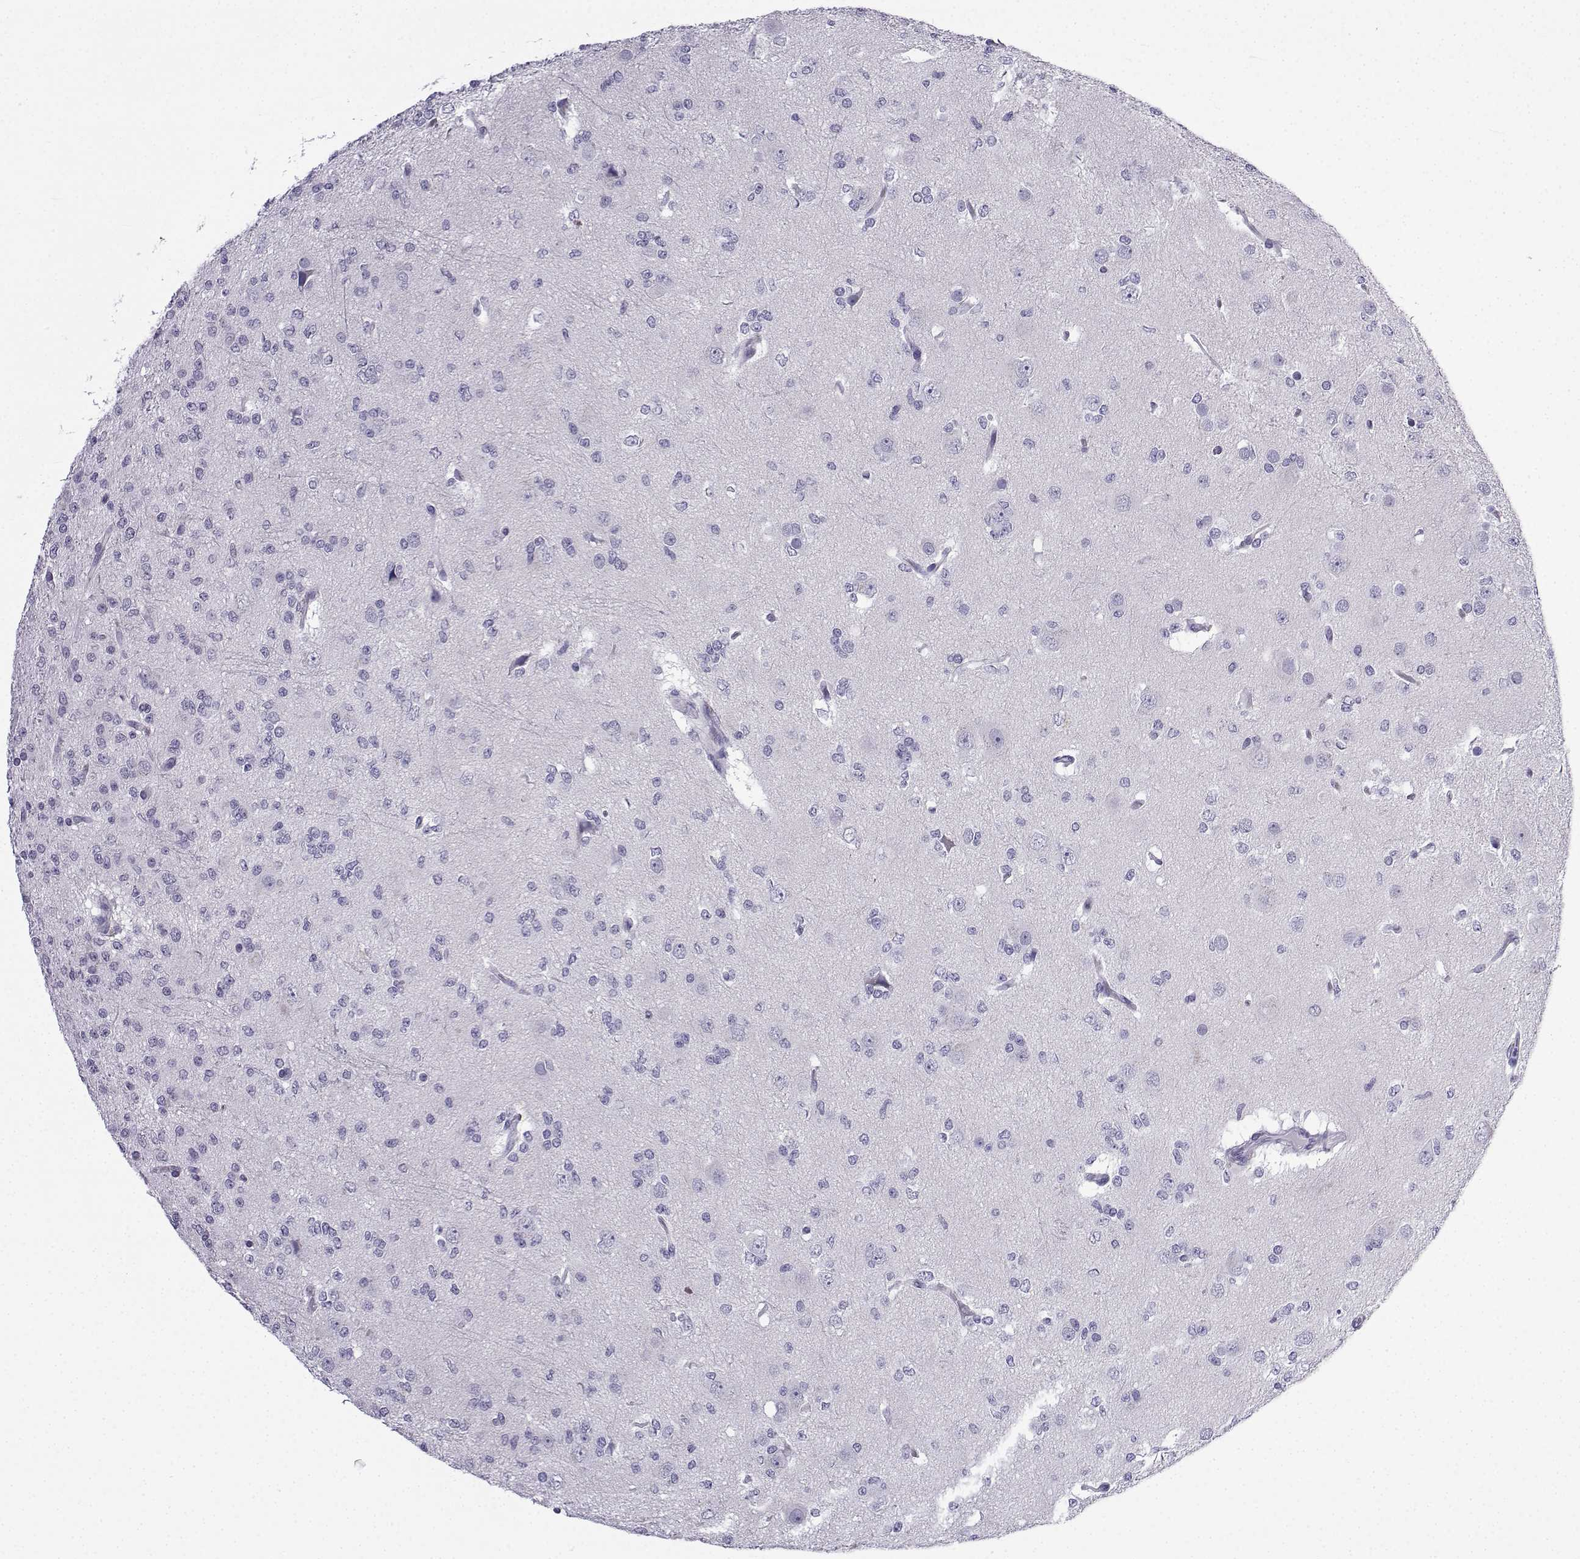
{"staining": {"intensity": "negative", "quantity": "none", "location": "none"}, "tissue": "glioma", "cell_type": "Tumor cells", "image_type": "cancer", "snomed": [{"axis": "morphology", "description": "Glioma, malignant, Low grade"}, {"axis": "topography", "description": "Brain"}], "caption": "Glioma stained for a protein using immunohistochemistry (IHC) reveals no positivity tumor cells.", "gene": "ACRBP", "patient": {"sex": "male", "age": 27}}